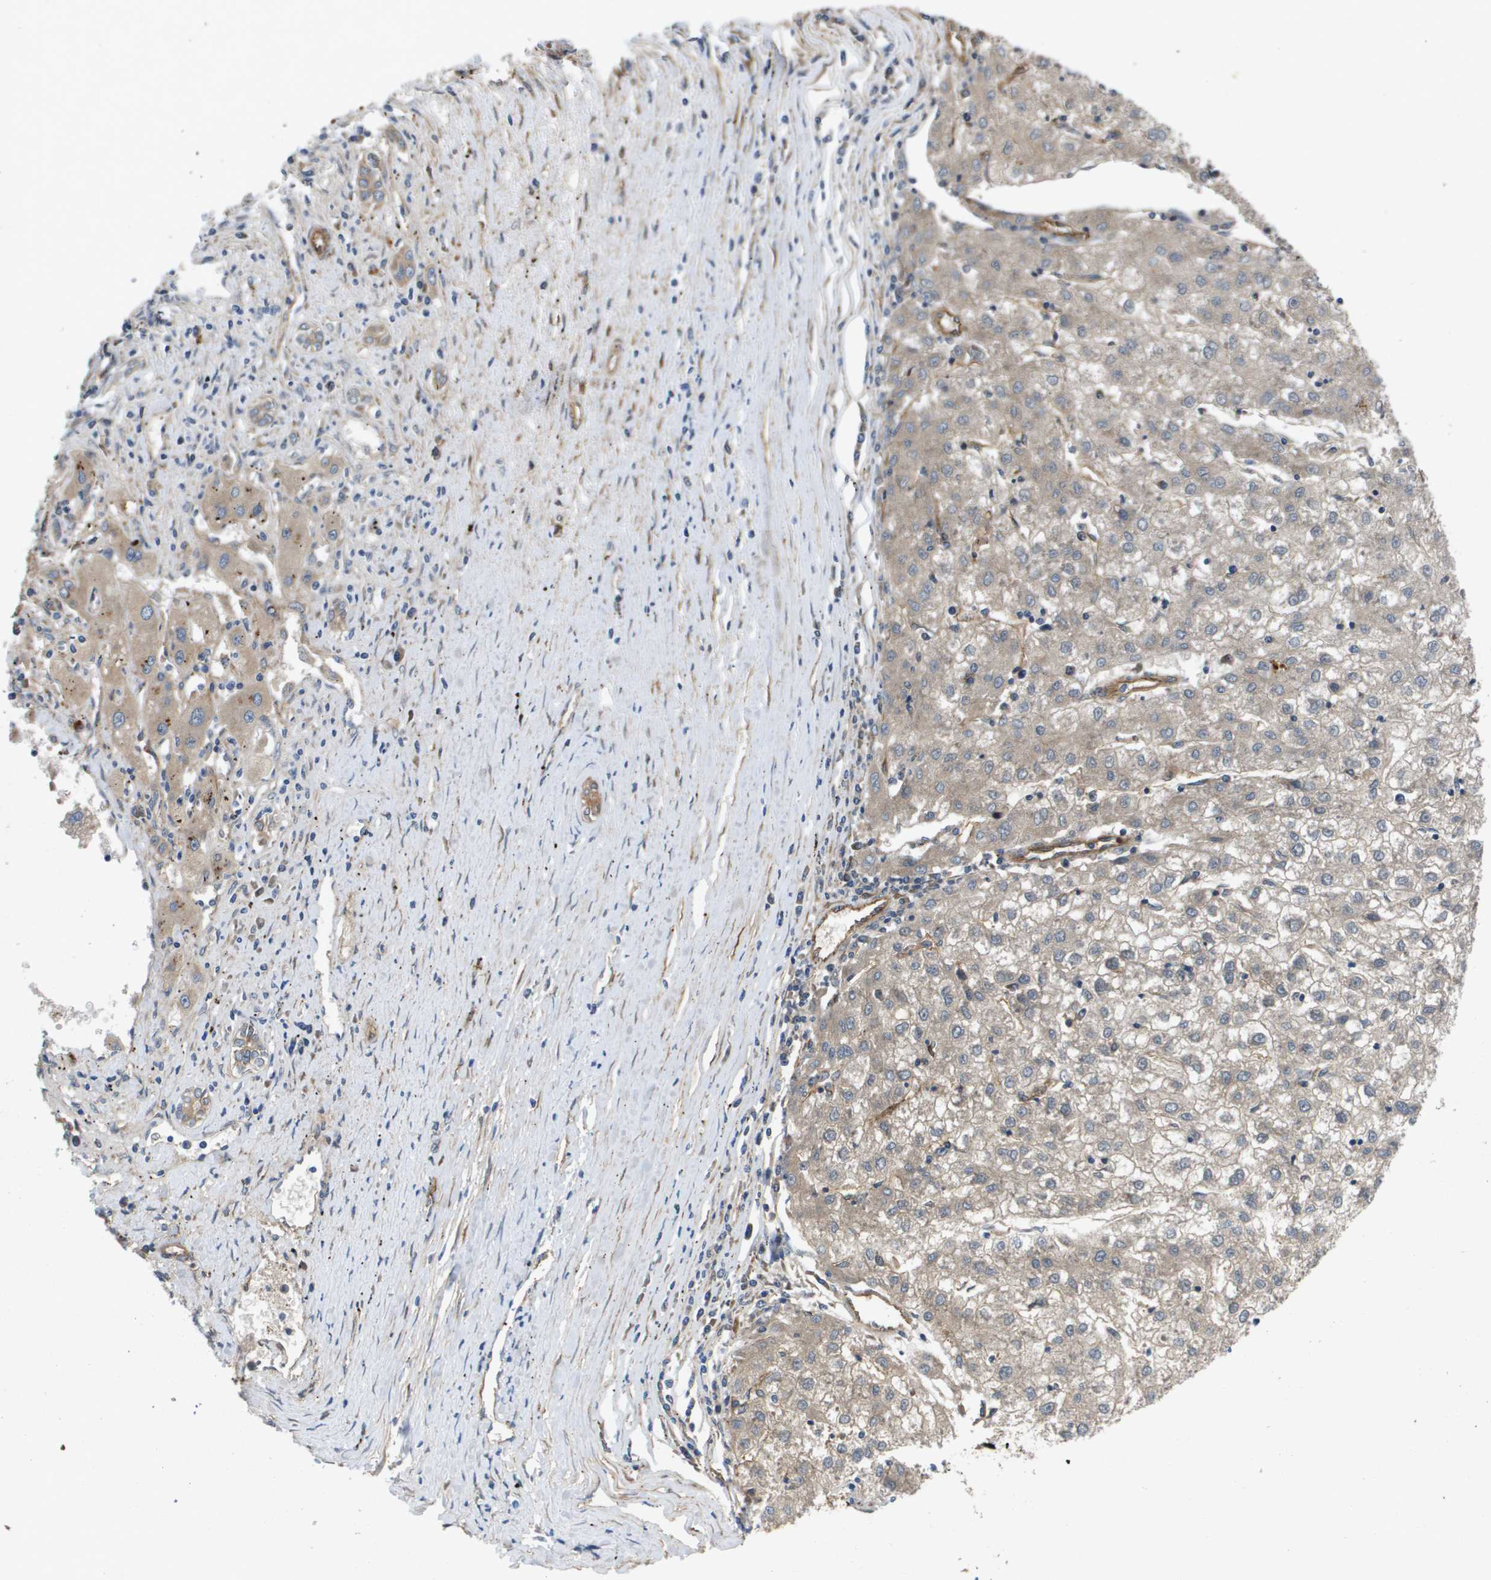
{"staining": {"intensity": "negative", "quantity": "none", "location": "none"}, "tissue": "liver cancer", "cell_type": "Tumor cells", "image_type": "cancer", "snomed": [{"axis": "morphology", "description": "Carcinoma, Hepatocellular, NOS"}, {"axis": "topography", "description": "Liver"}], "caption": "This is an IHC histopathology image of liver cancer (hepatocellular carcinoma). There is no staining in tumor cells.", "gene": "ENTPD2", "patient": {"sex": "male", "age": 72}}